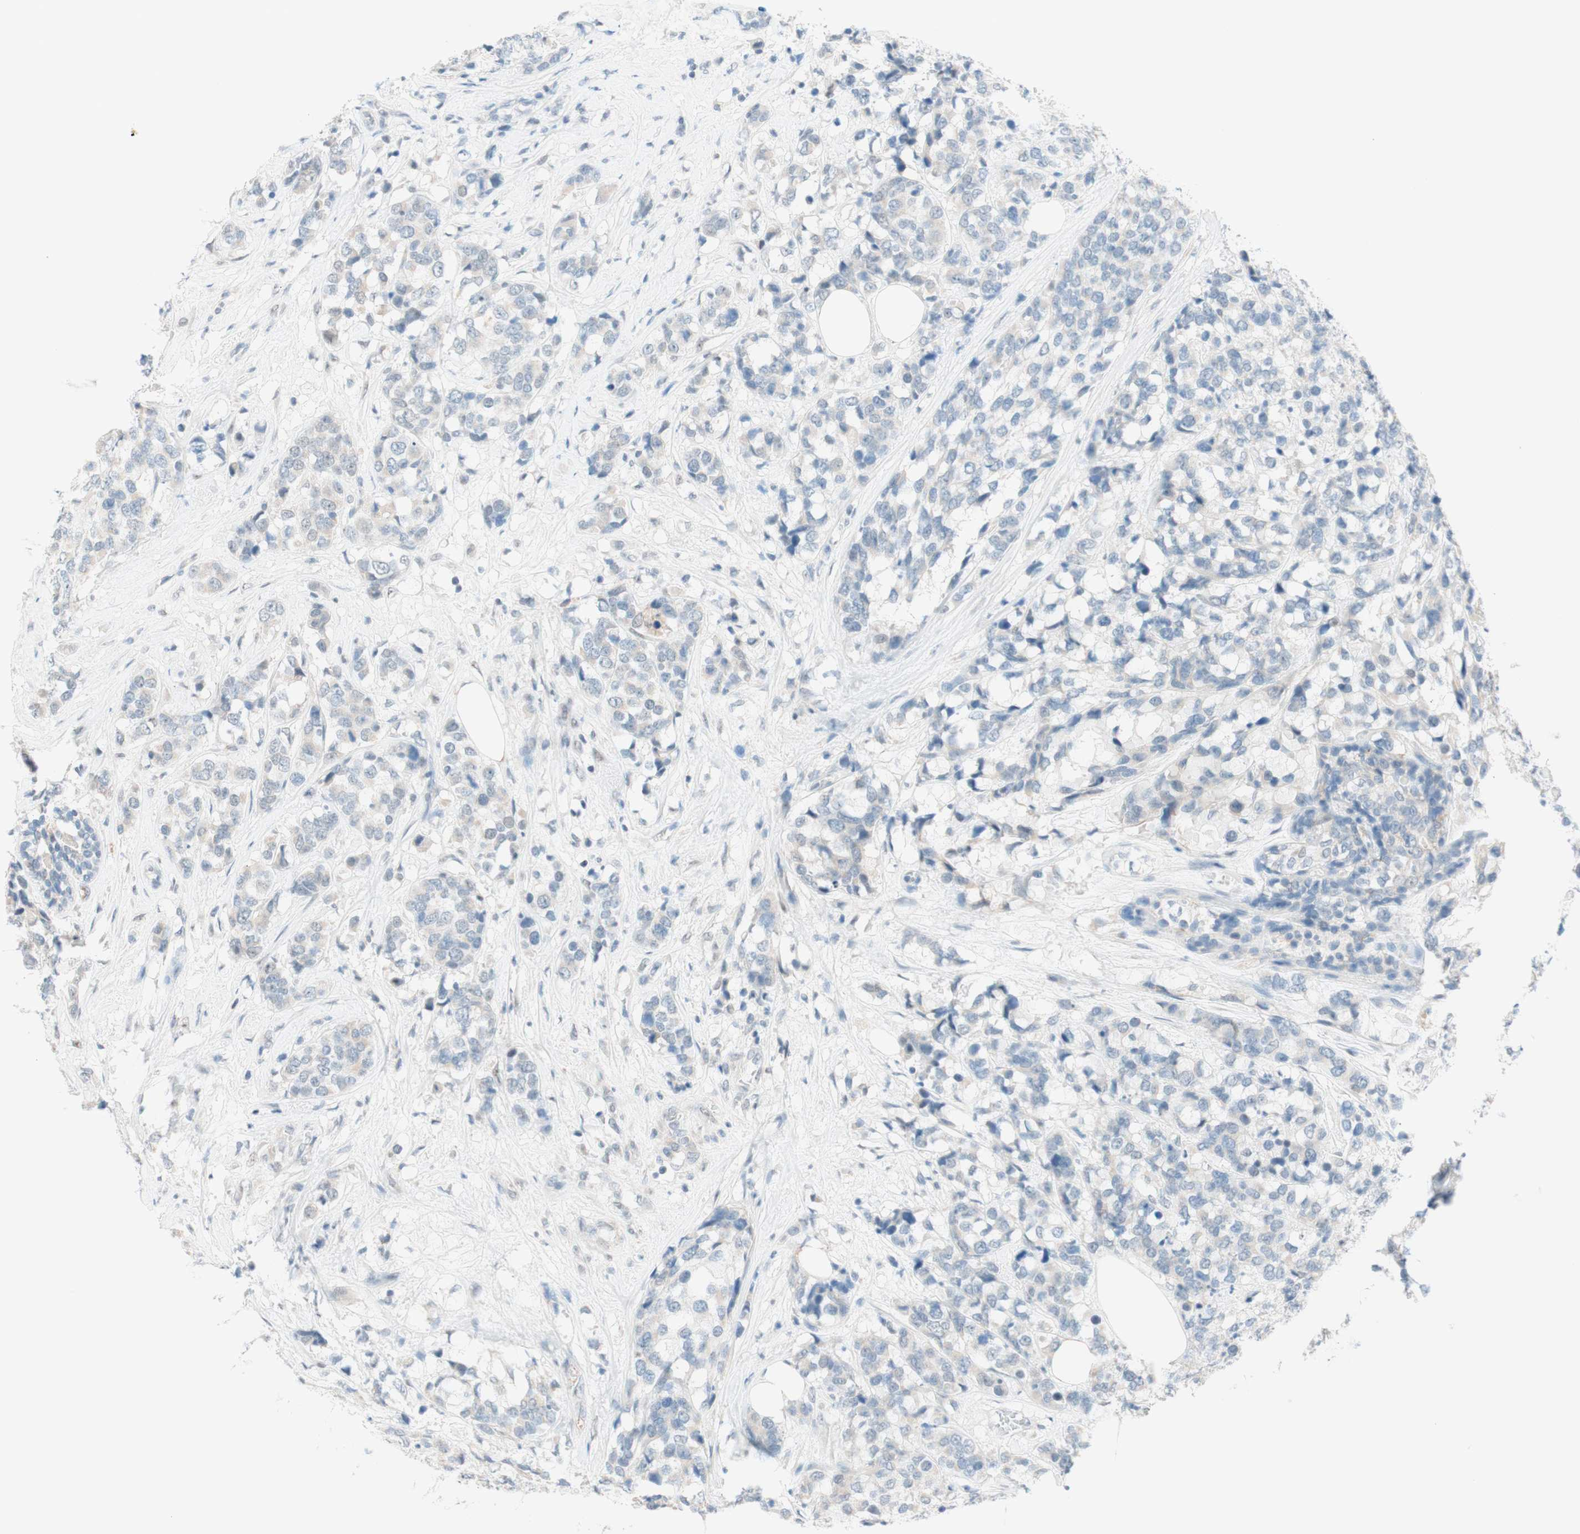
{"staining": {"intensity": "weak", "quantity": "<25%", "location": "cytoplasmic/membranous"}, "tissue": "breast cancer", "cell_type": "Tumor cells", "image_type": "cancer", "snomed": [{"axis": "morphology", "description": "Lobular carcinoma"}, {"axis": "topography", "description": "Breast"}], "caption": "Immunohistochemistry histopathology image of neoplastic tissue: breast cancer (lobular carcinoma) stained with DAB (3,3'-diaminobenzidine) reveals no significant protein expression in tumor cells.", "gene": "JPH1", "patient": {"sex": "female", "age": 59}}